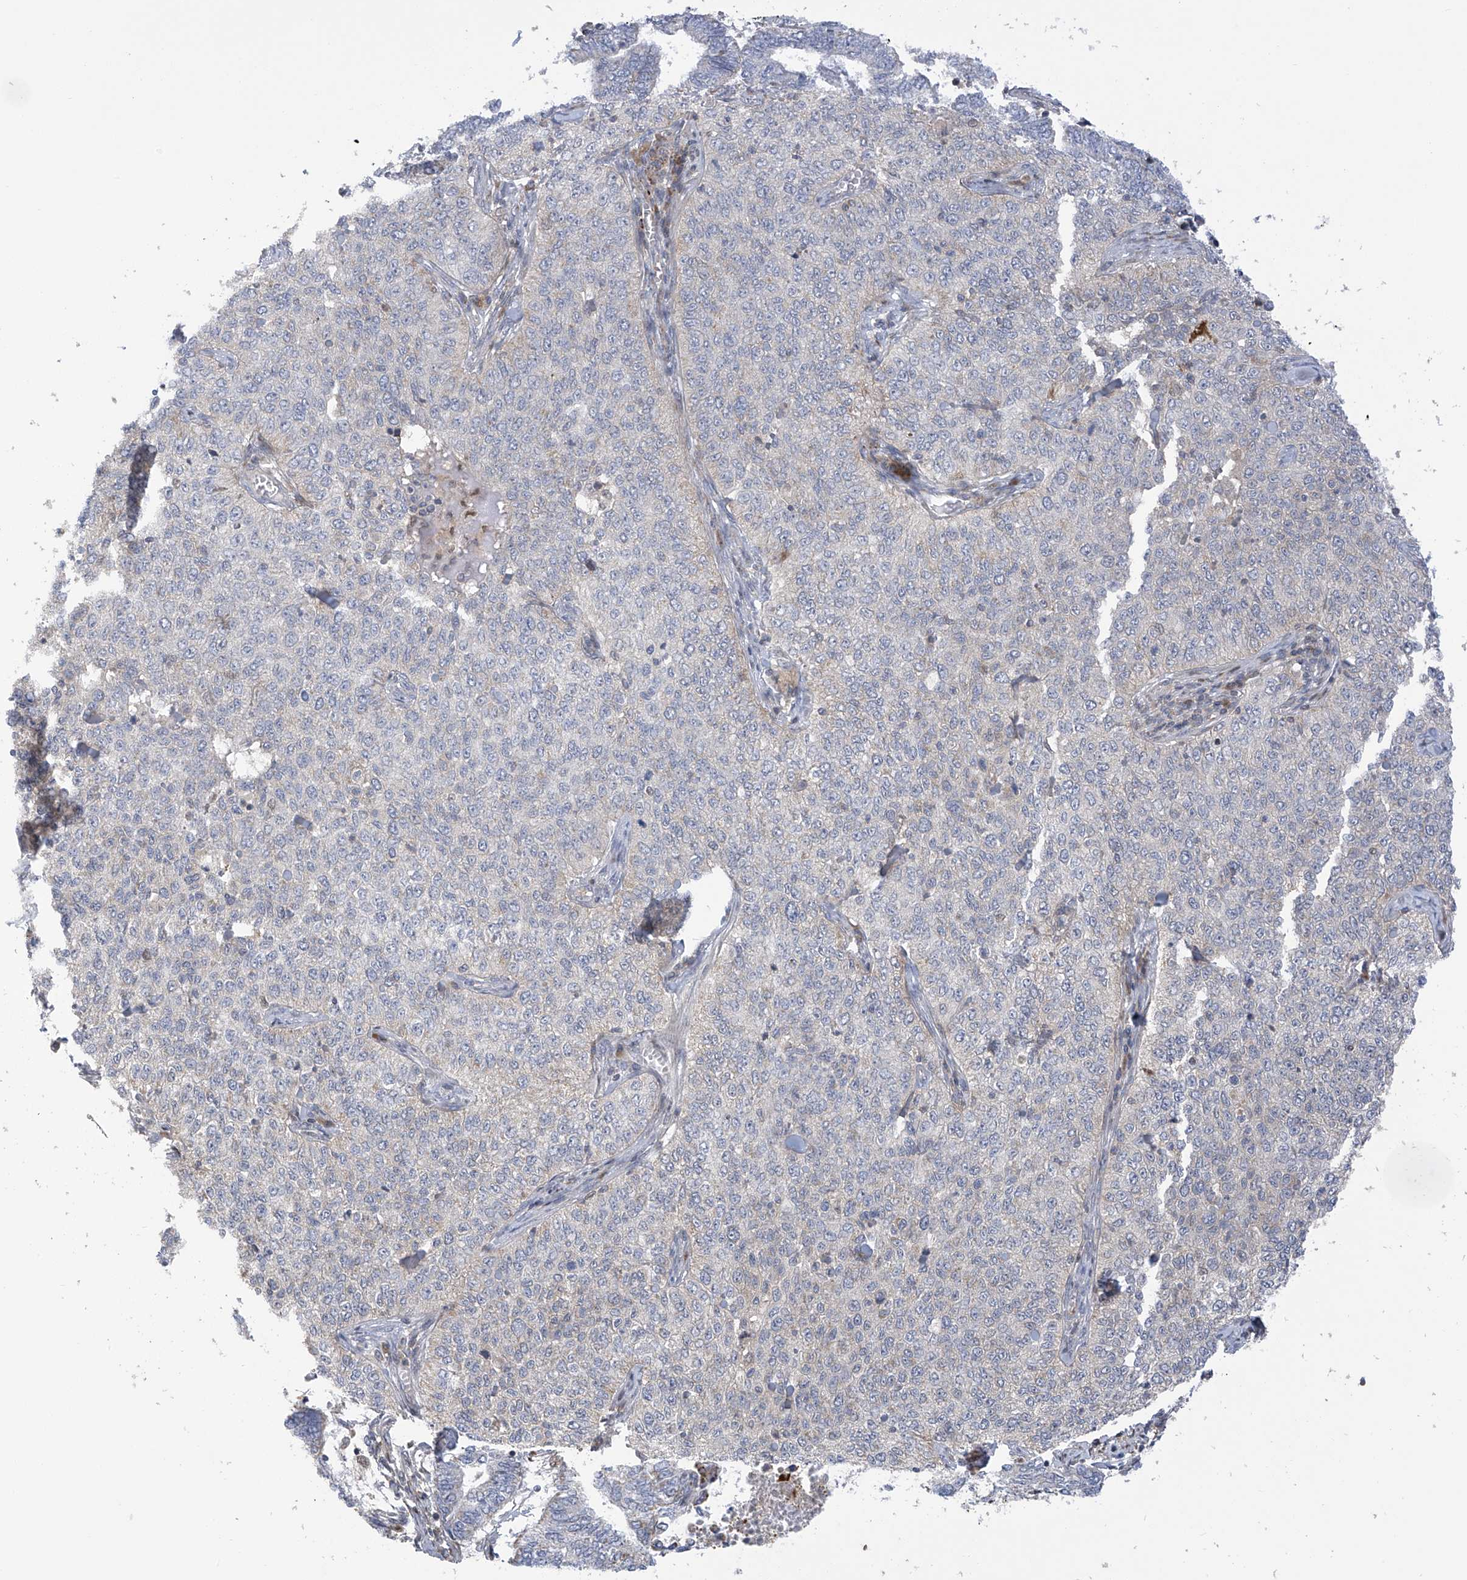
{"staining": {"intensity": "negative", "quantity": "none", "location": "none"}, "tissue": "cervical cancer", "cell_type": "Tumor cells", "image_type": "cancer", "snomed": [{"axis": "morphology", "description": "Squamous cell carcinoma, NOS"}, {"axis": "topography", "description": "Cervix"}], "caption": "Photomicrograph shows no protein positivity in tumor cells of squamous cell carcinoma (cervical) tissue.", "gene": "SLCO4A1", "patient": {"sex": "female", "age": 35}}